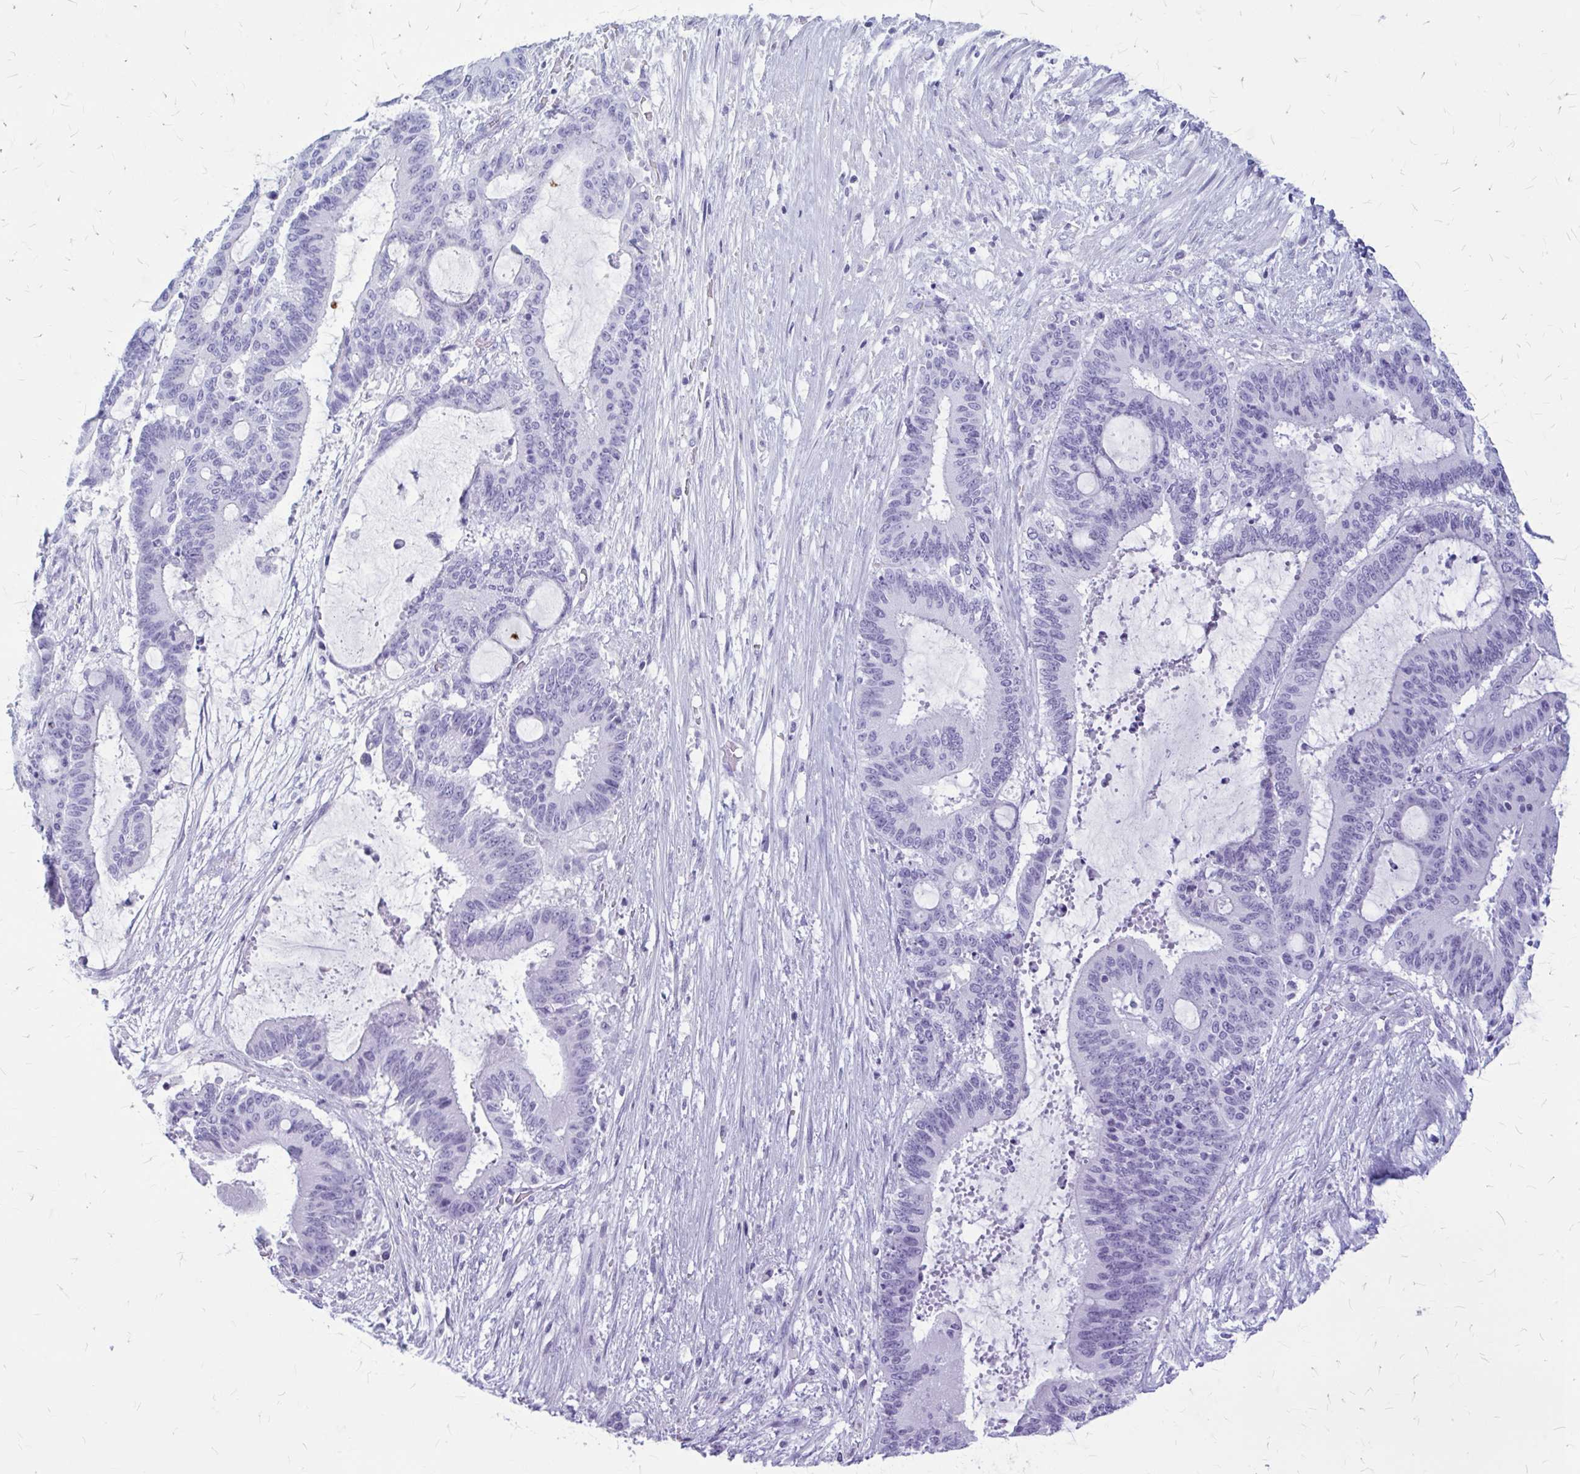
{"staining": {"intensity": "negative", "quantity": "none", "location": "none"}, "tissue": "liver cancer", "cell_type": "Tumor cells", "image_type": "cancer", "snomed": [{"axis": "morphology", "description": "Normal tissue, NOS"}, {"axis": "morphology", "description": "Cholangiocarcinoma"}, {"axis": "topography", "description": "Liver"}, {"axis": "topography", "description": "Peripheral nerve tissue"}], "caption": "Immunohistochemistry photomicrograph of neoplastic tissue: liver cancer (cholangiocarcinoma) stained with DAB (3,3'-diaminobenzidine) exhibits no significant protein staining in tumor cells.", "gene": "KLHDC7A", "patient": {"sex": "female", "age": 73}}